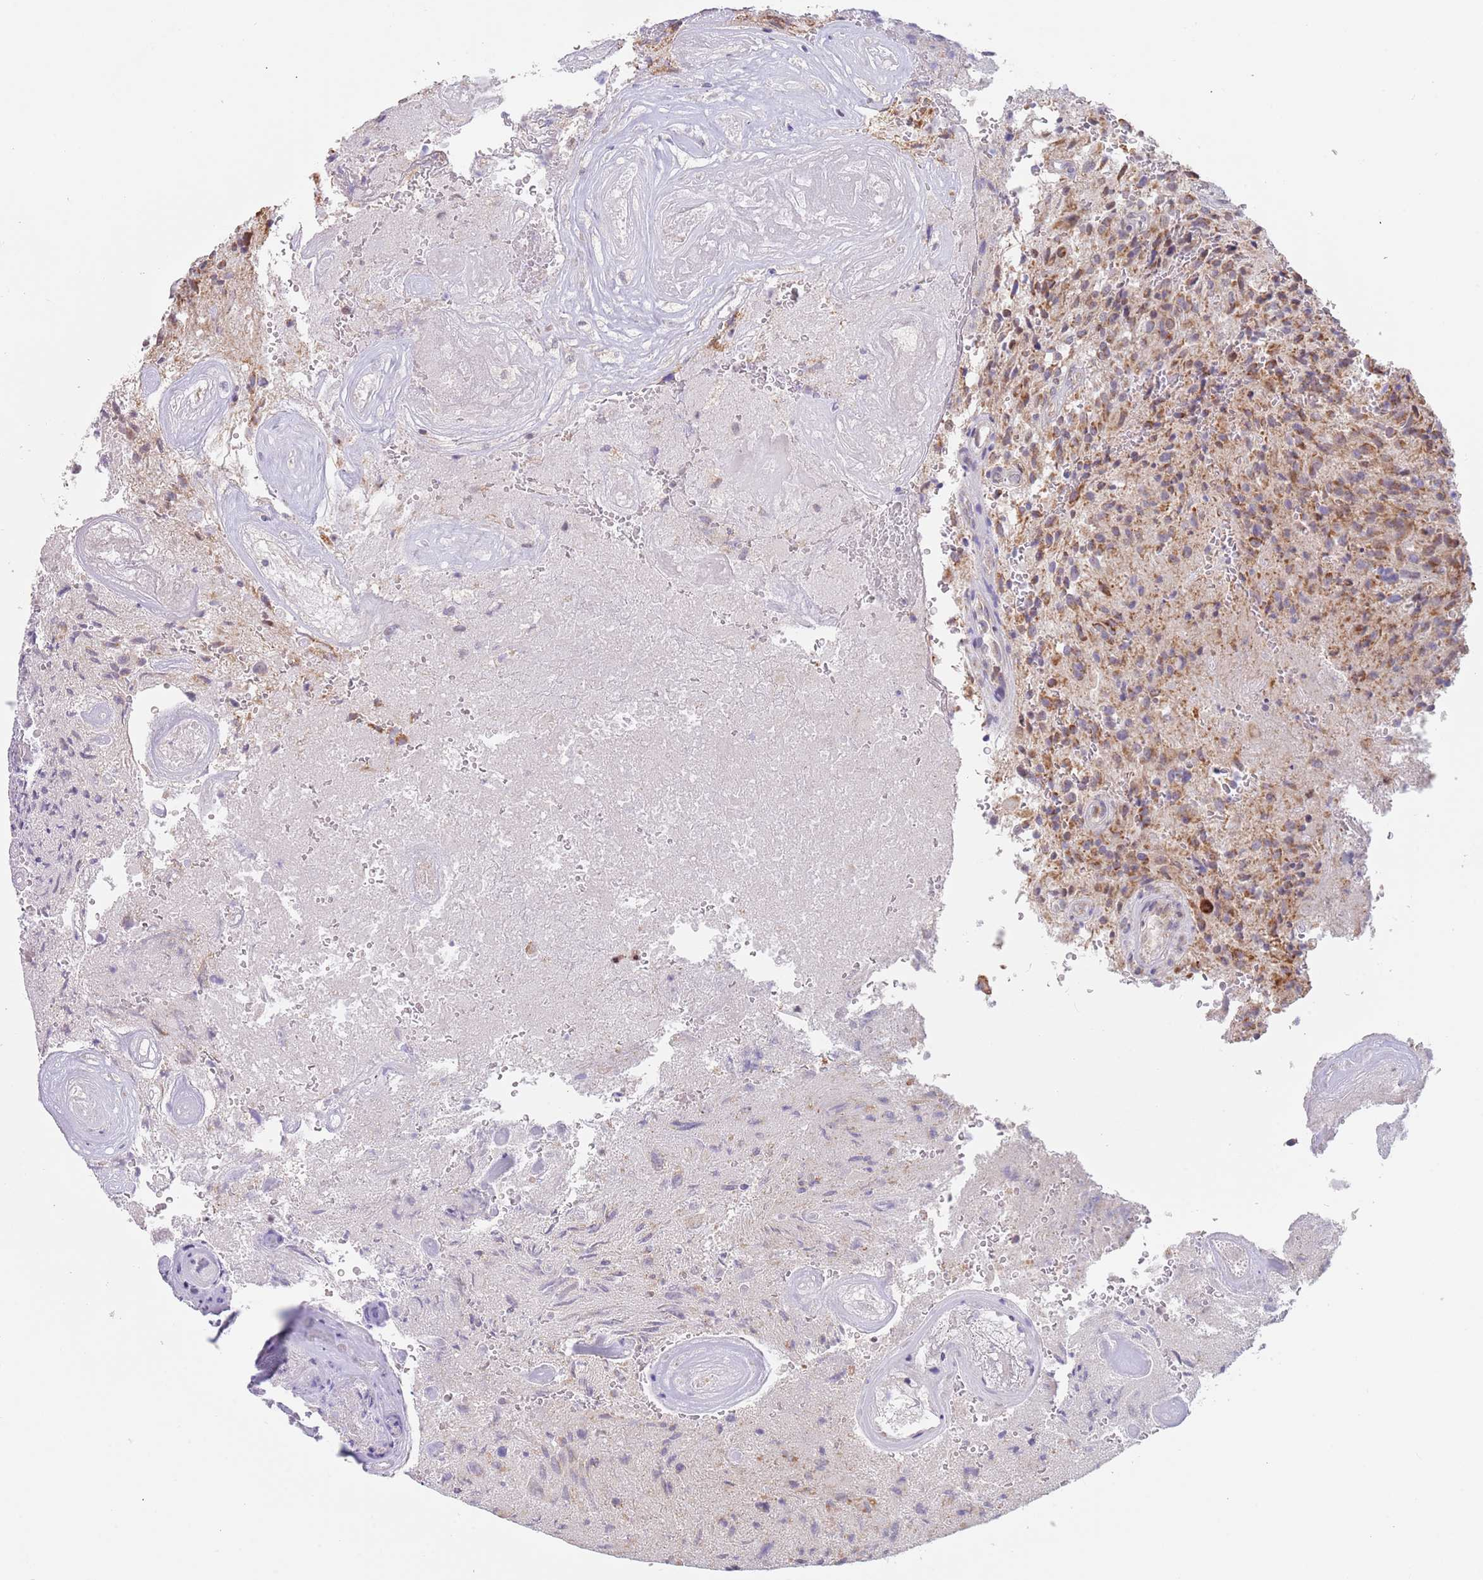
{"staining": {"intensity": "moderate", "quantity": ">75%", "location": "cytoplasmic/membranous"}, "tissue": "glioma", "cell_type": "Tumor cells", "image_type": "cancer", "snomed": [{"axis": "morphology", "description": "Normal tissue, NOS"}, {"axis": "morphology", "description": "Glioma, malignant, High grade"}, {"axis": "topography", "description": "Cerebral cortex"}], "caption": "The image demonstrates immunohistochemical staining of malignant high-grade glioma. There is moderate cytoplasmic/membranous positivity is seen in about >75% of tumor cells.", "gene": "TIMM13", "patient": {"sex": "male", "age": 56}}